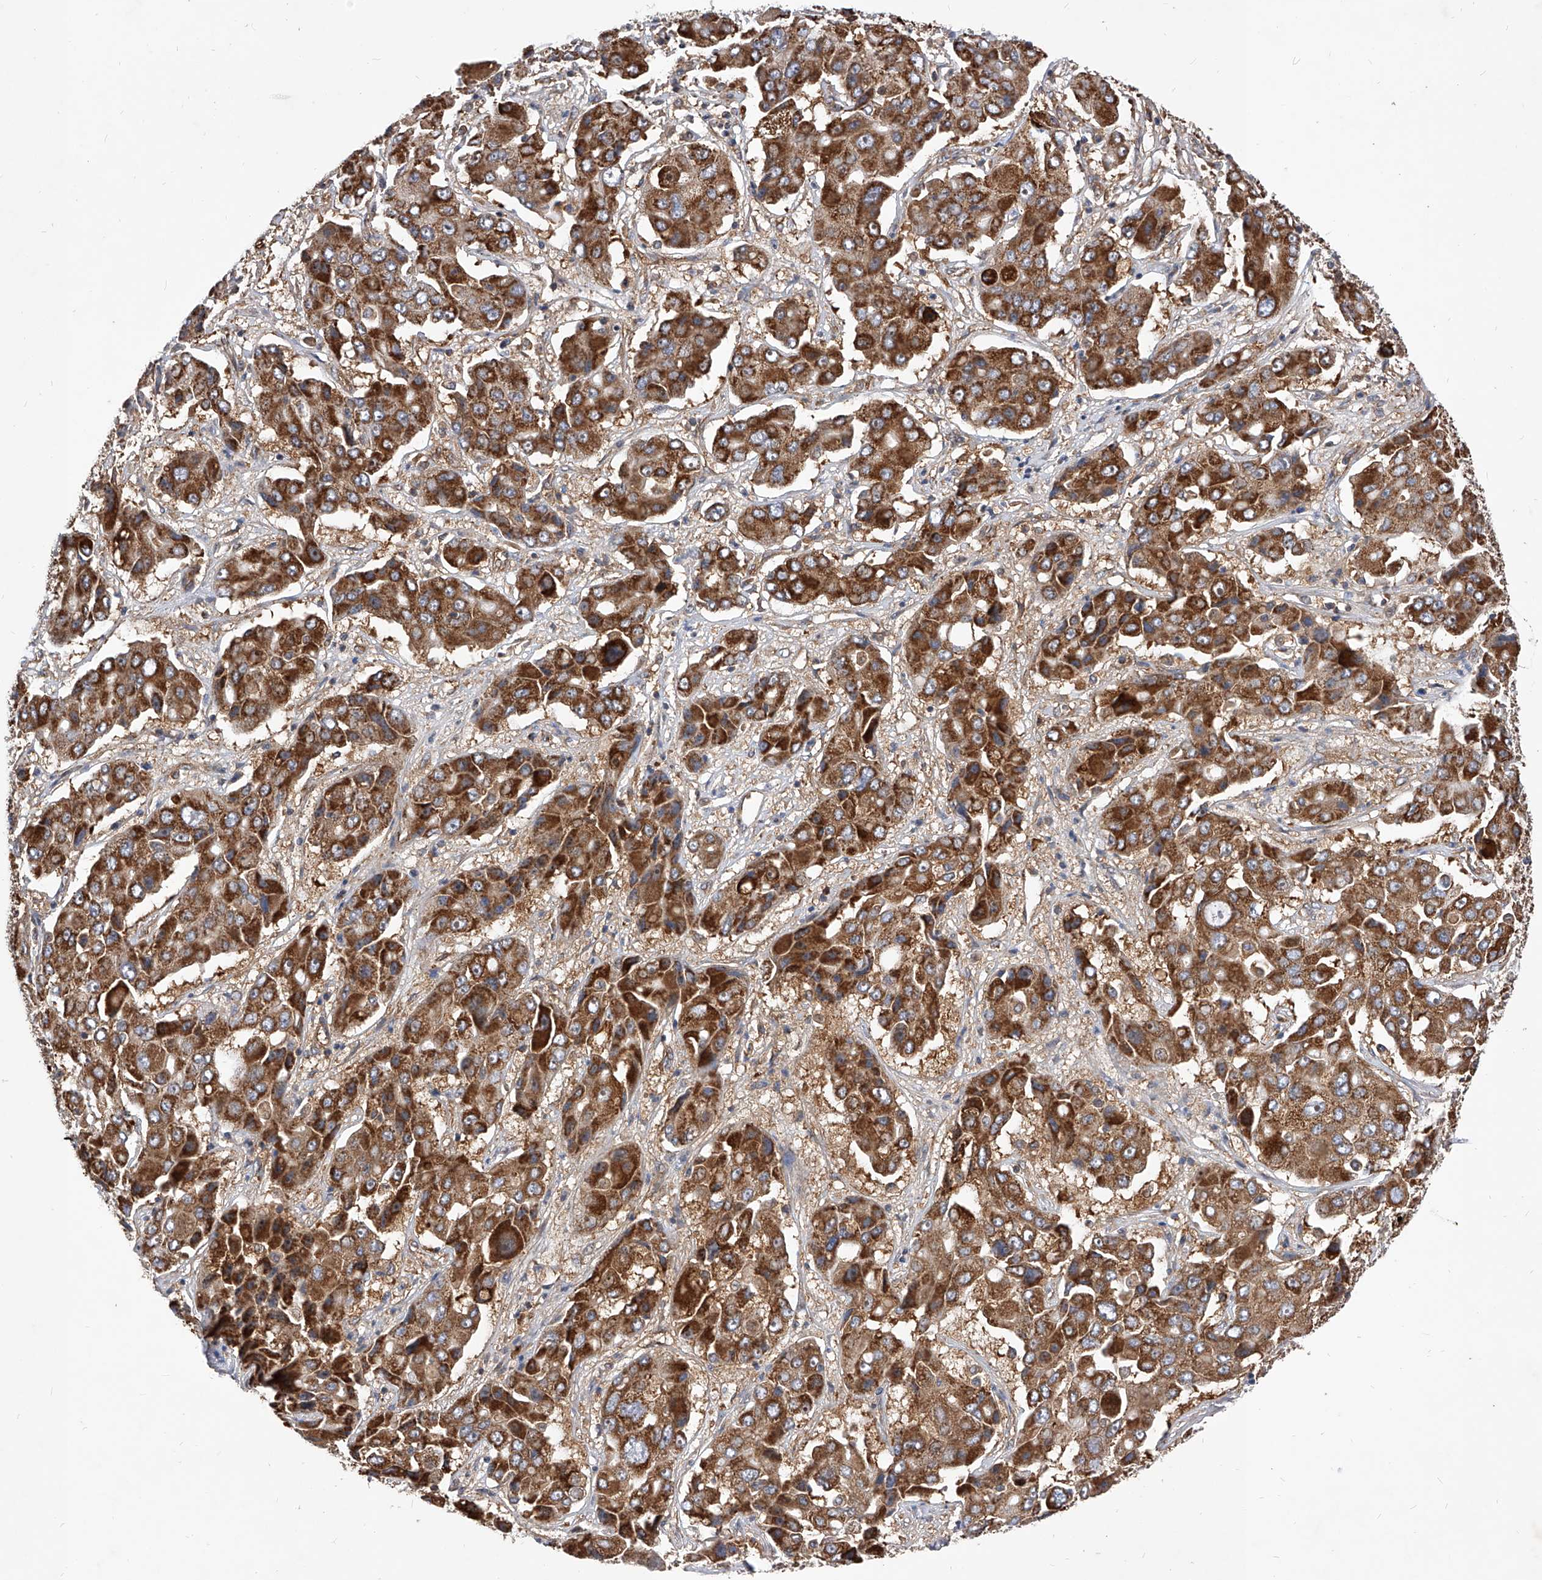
{"staining": {"intensity": "strong", "quantity": ">75%", "location": "cytoplasmic/membranous"}, "tissue": "liver cancer", "cell_type": "Tumor cells", "image_type": "cancer", "snomed": [{"axis": "morphology", "description": "Cholangiocarcinoma"}, {"axis": "topography", "description": "Liver"}], "caption": "Protein staining of liver cancer tissue displays strong cytoplasmic/membranous expression in approximately >75% of tumor cells.", "gene": "CFAP410", "patient": {"sex": "male", "age": 67}}